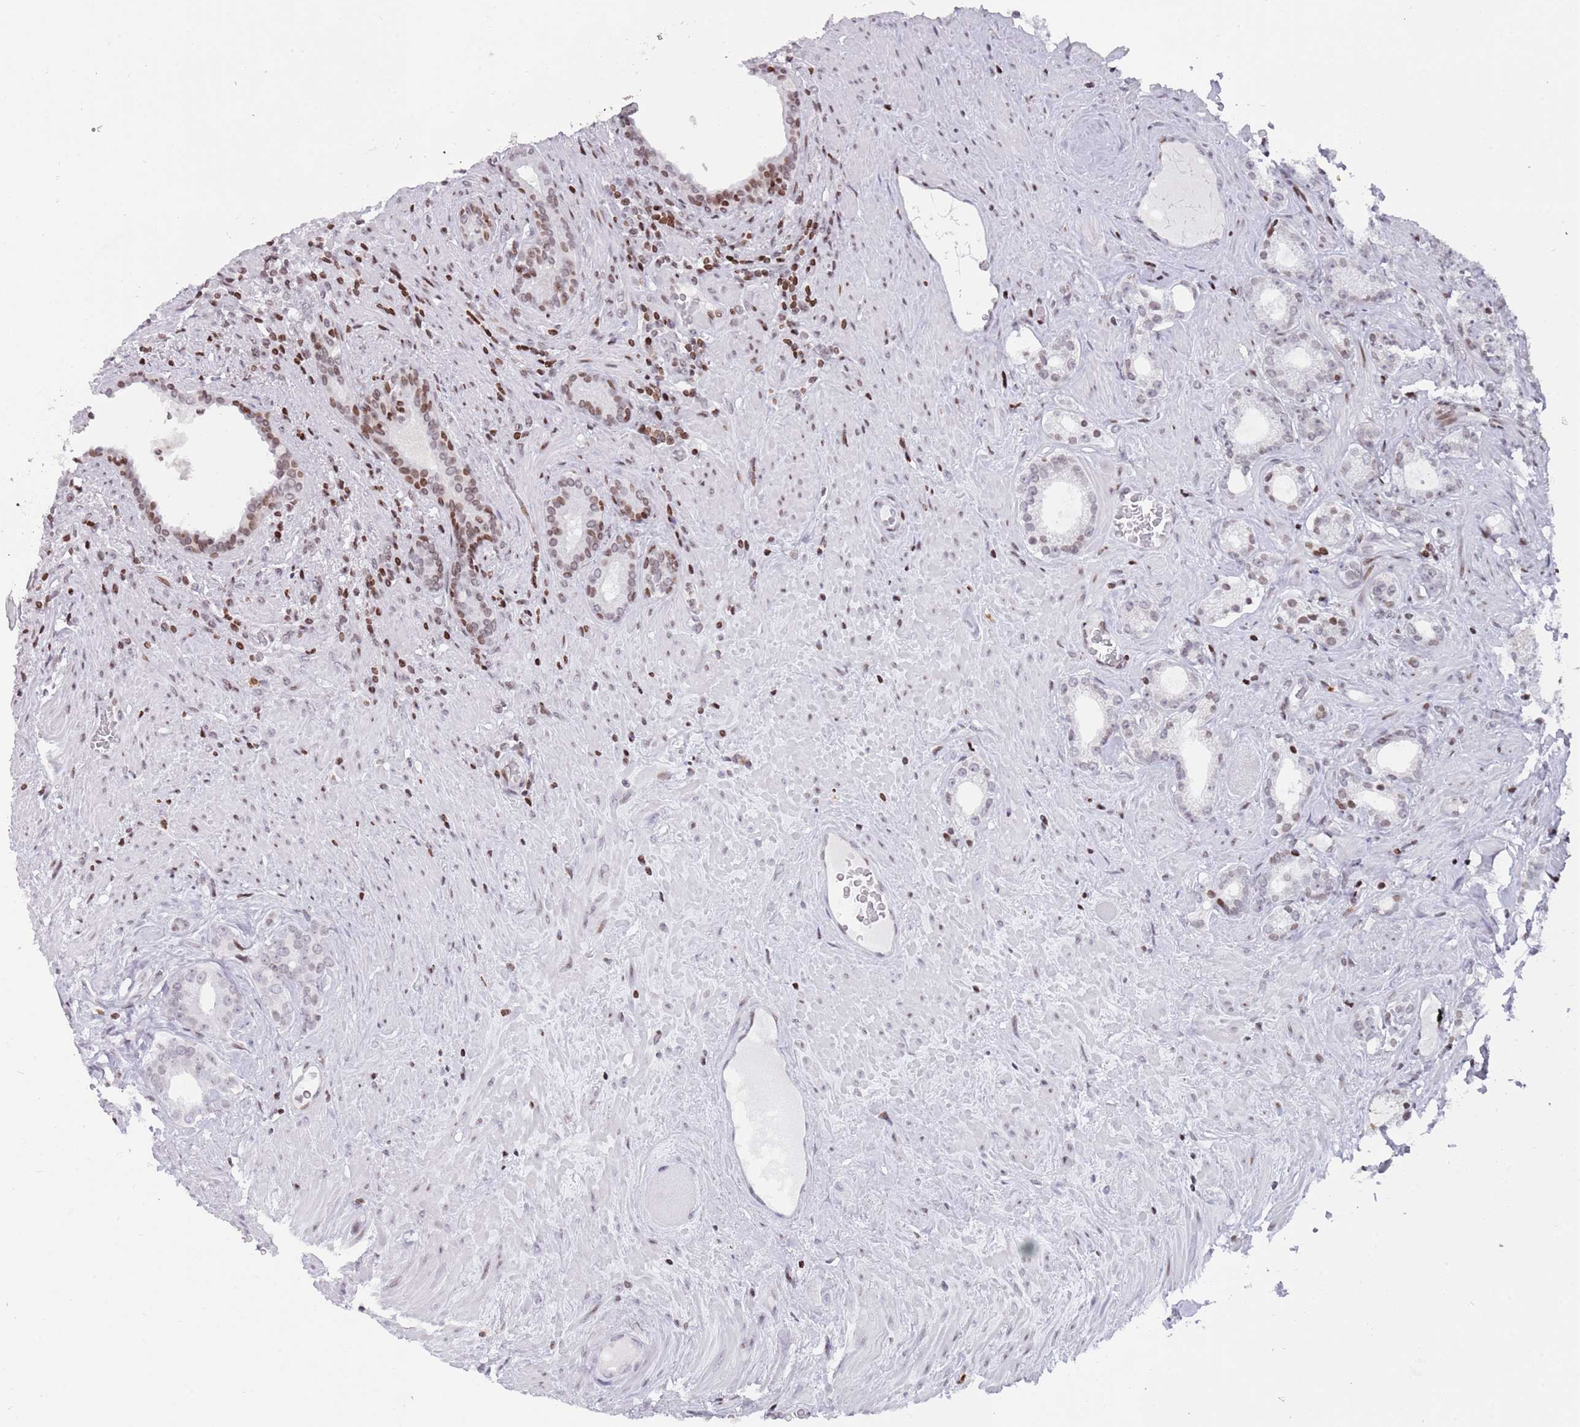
{"staining": {"intensity": "moderate", "quantity": "<25%", "location": "nuclear"}, "tissue": "prostate cancer", "cell_type": "Tumor cells", "image_type": "cancer", "snomed": [{"axis": "morphology", "description": "Adenocarcinoma, Low grade"}, {"axis": "topography", "description": "Prostate"}], "caption": "Prostate adenocarcinoma (low-grade) stained for a protein reveals moderate nuclear positivity in tumor cells.", "gene": "HDAC8", "patient": {"sex": "male", "age": 71}}